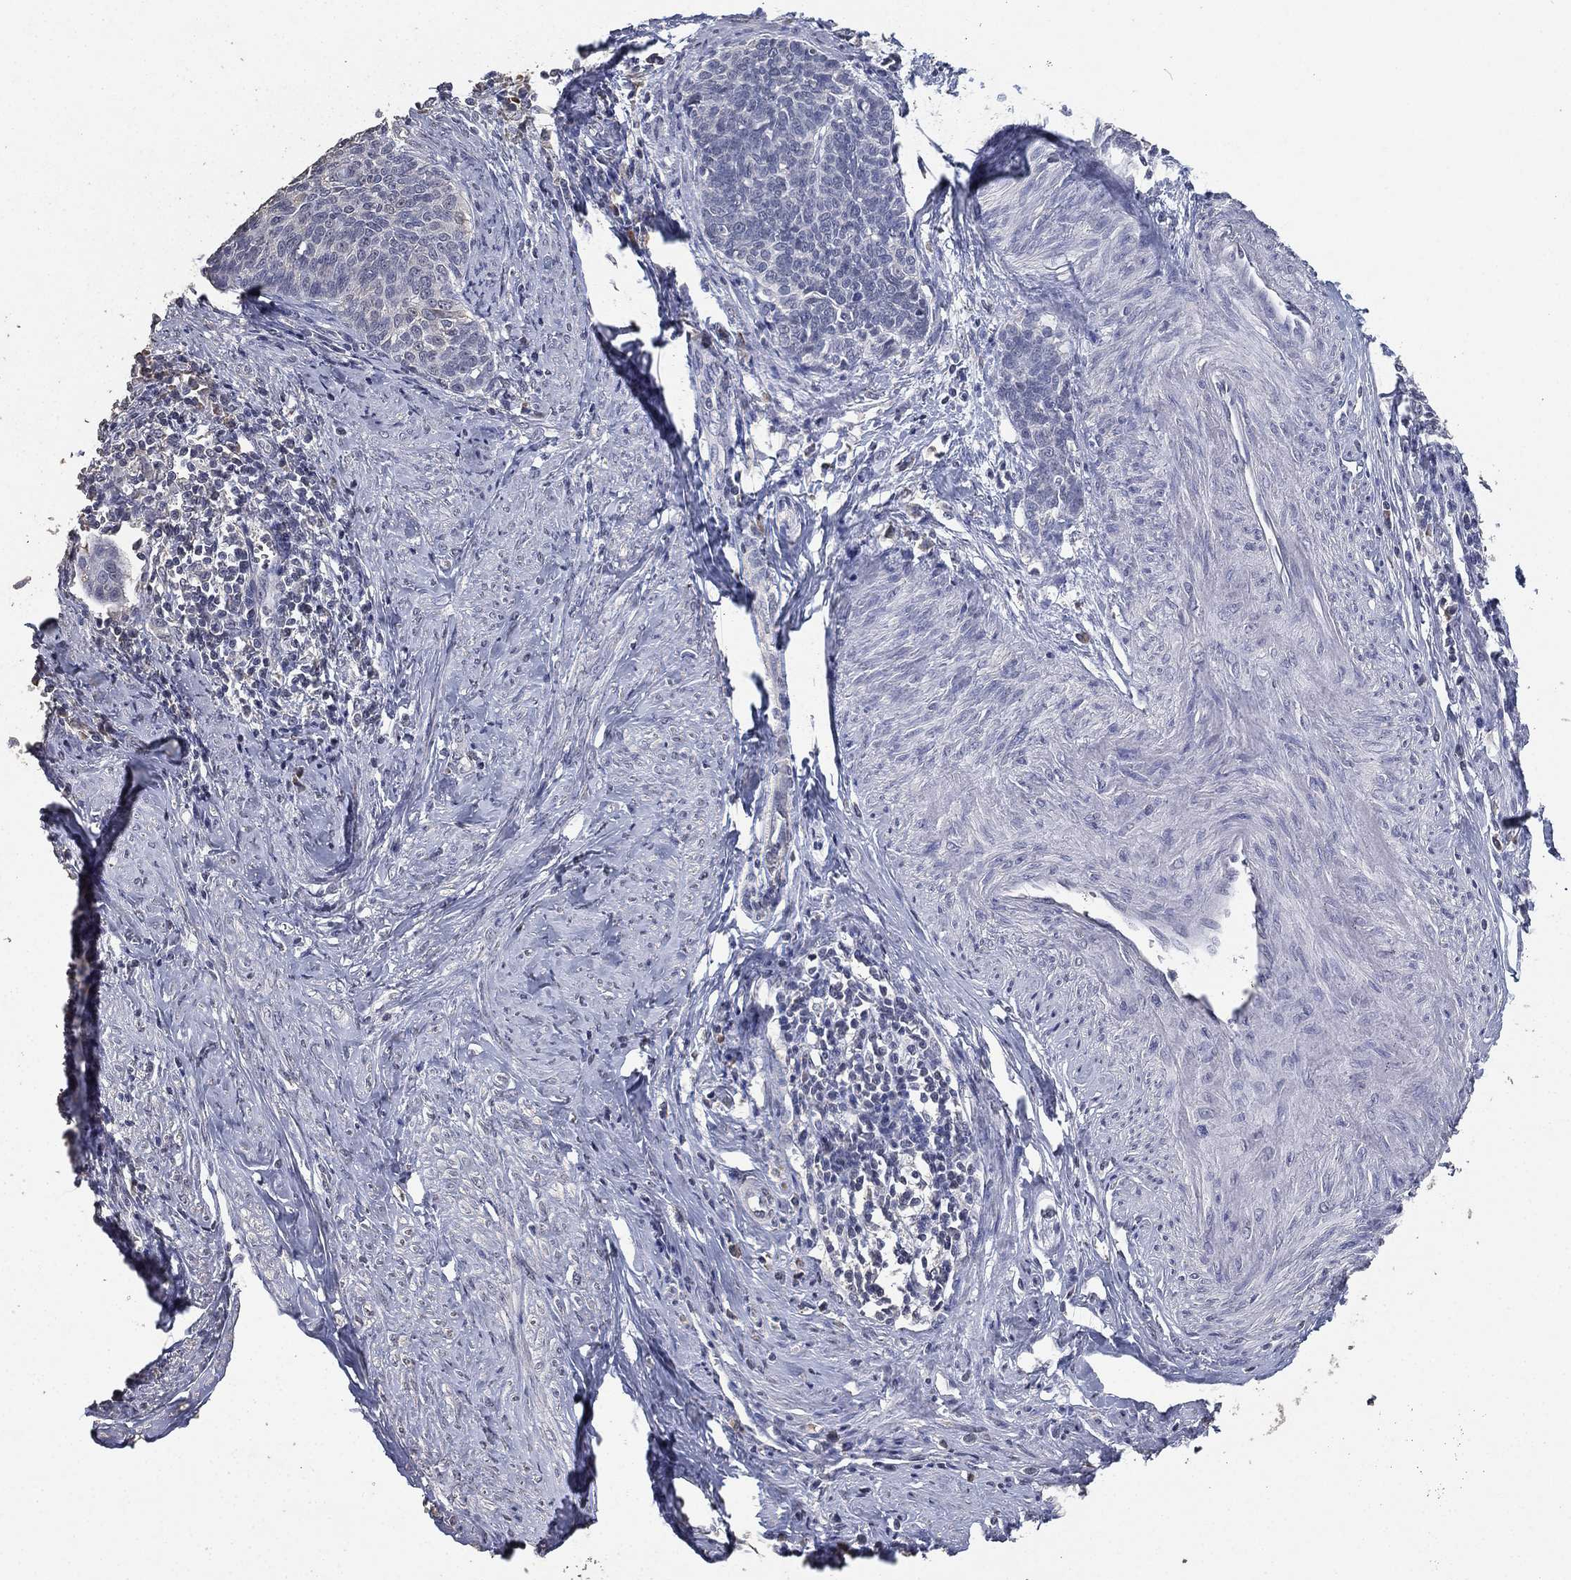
{"staining": {"intensity": "negative", "quantity": "none", "location": "none"}, "tissue": "cervical cancer", "cell_type": "Tumor cells", "image_type": "cancer", "snomed": [{"axis": "morphology", "description": "Normal tissue, NOS"}, {"axis": "morphology", "description": "Squamous cell carcinoma, NOS"}, {"axis": "topography", "description": "Cervix"}], "caption": "IHC photomicrograph of human cervical cancer stained for a protein (brown), which exhibits no staining in tumor cells. The staining was performed using DAB to visualize the protein expression in brown, while the nuclei were stained in blue with hematoxylin (Magnification: 20x).", "gene": "DSG1", "patient": {"sex": "female", "age": 39}}